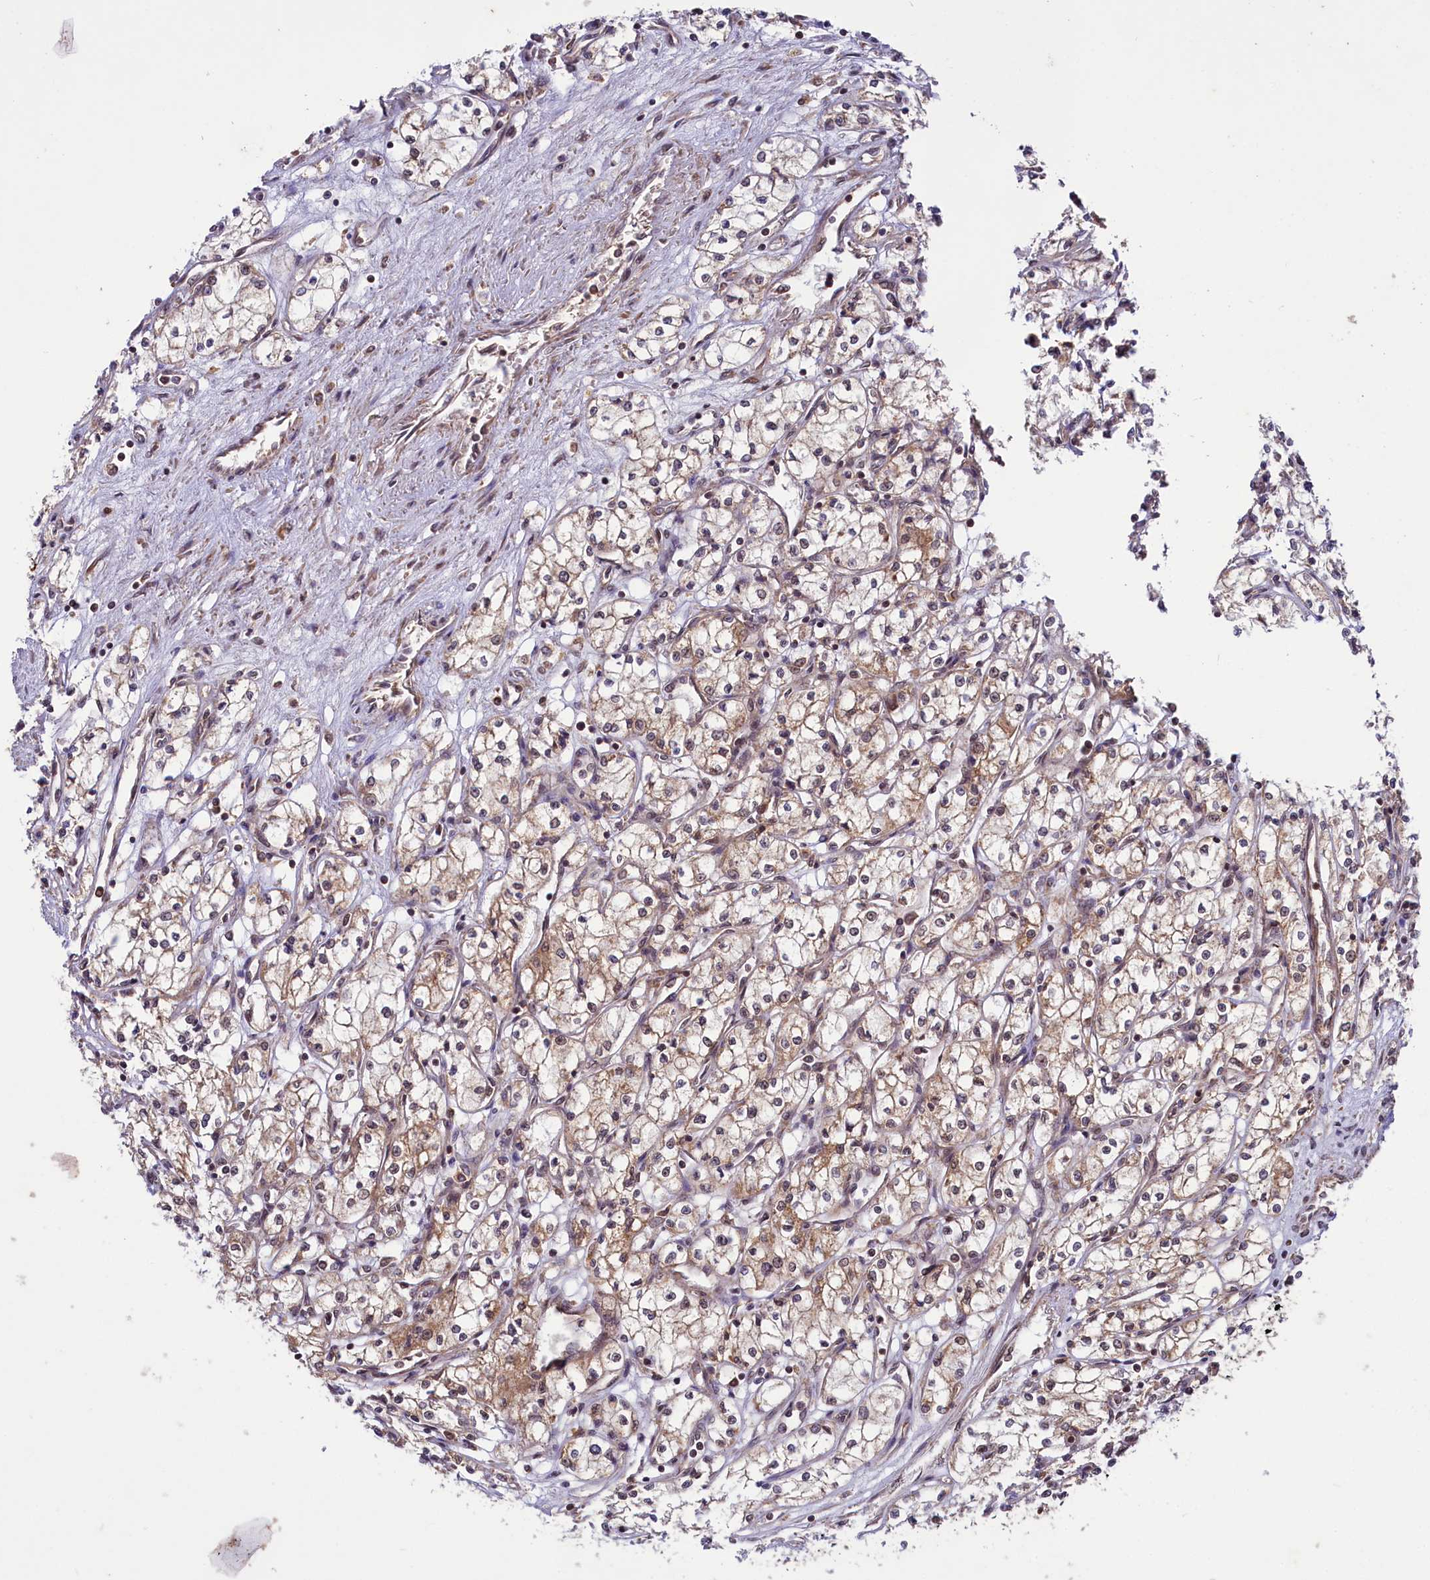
{"staining": {"intensity": "moderate", "quantity": "25%-75%", "location": "cytoplasmic/membranous"}, "tissue": "renal cancer", "cell_type": "Tumor cells", "image_type": "cancer", "snomed": [{"axis": "morphology", "description": "Adenocarcinoma, NOS"}, {"axis": "topography", "description": "Kidney"}], "caption": "Immunohistochemistry (IHC) of adenocarcinoma (renal) shows medium levels of moderate cytoplasmic/membranous expression in approximately 25%-75% of tumor cells.", "gene": "UBE3A", "patient": {"sex": "male", "age": 59}}